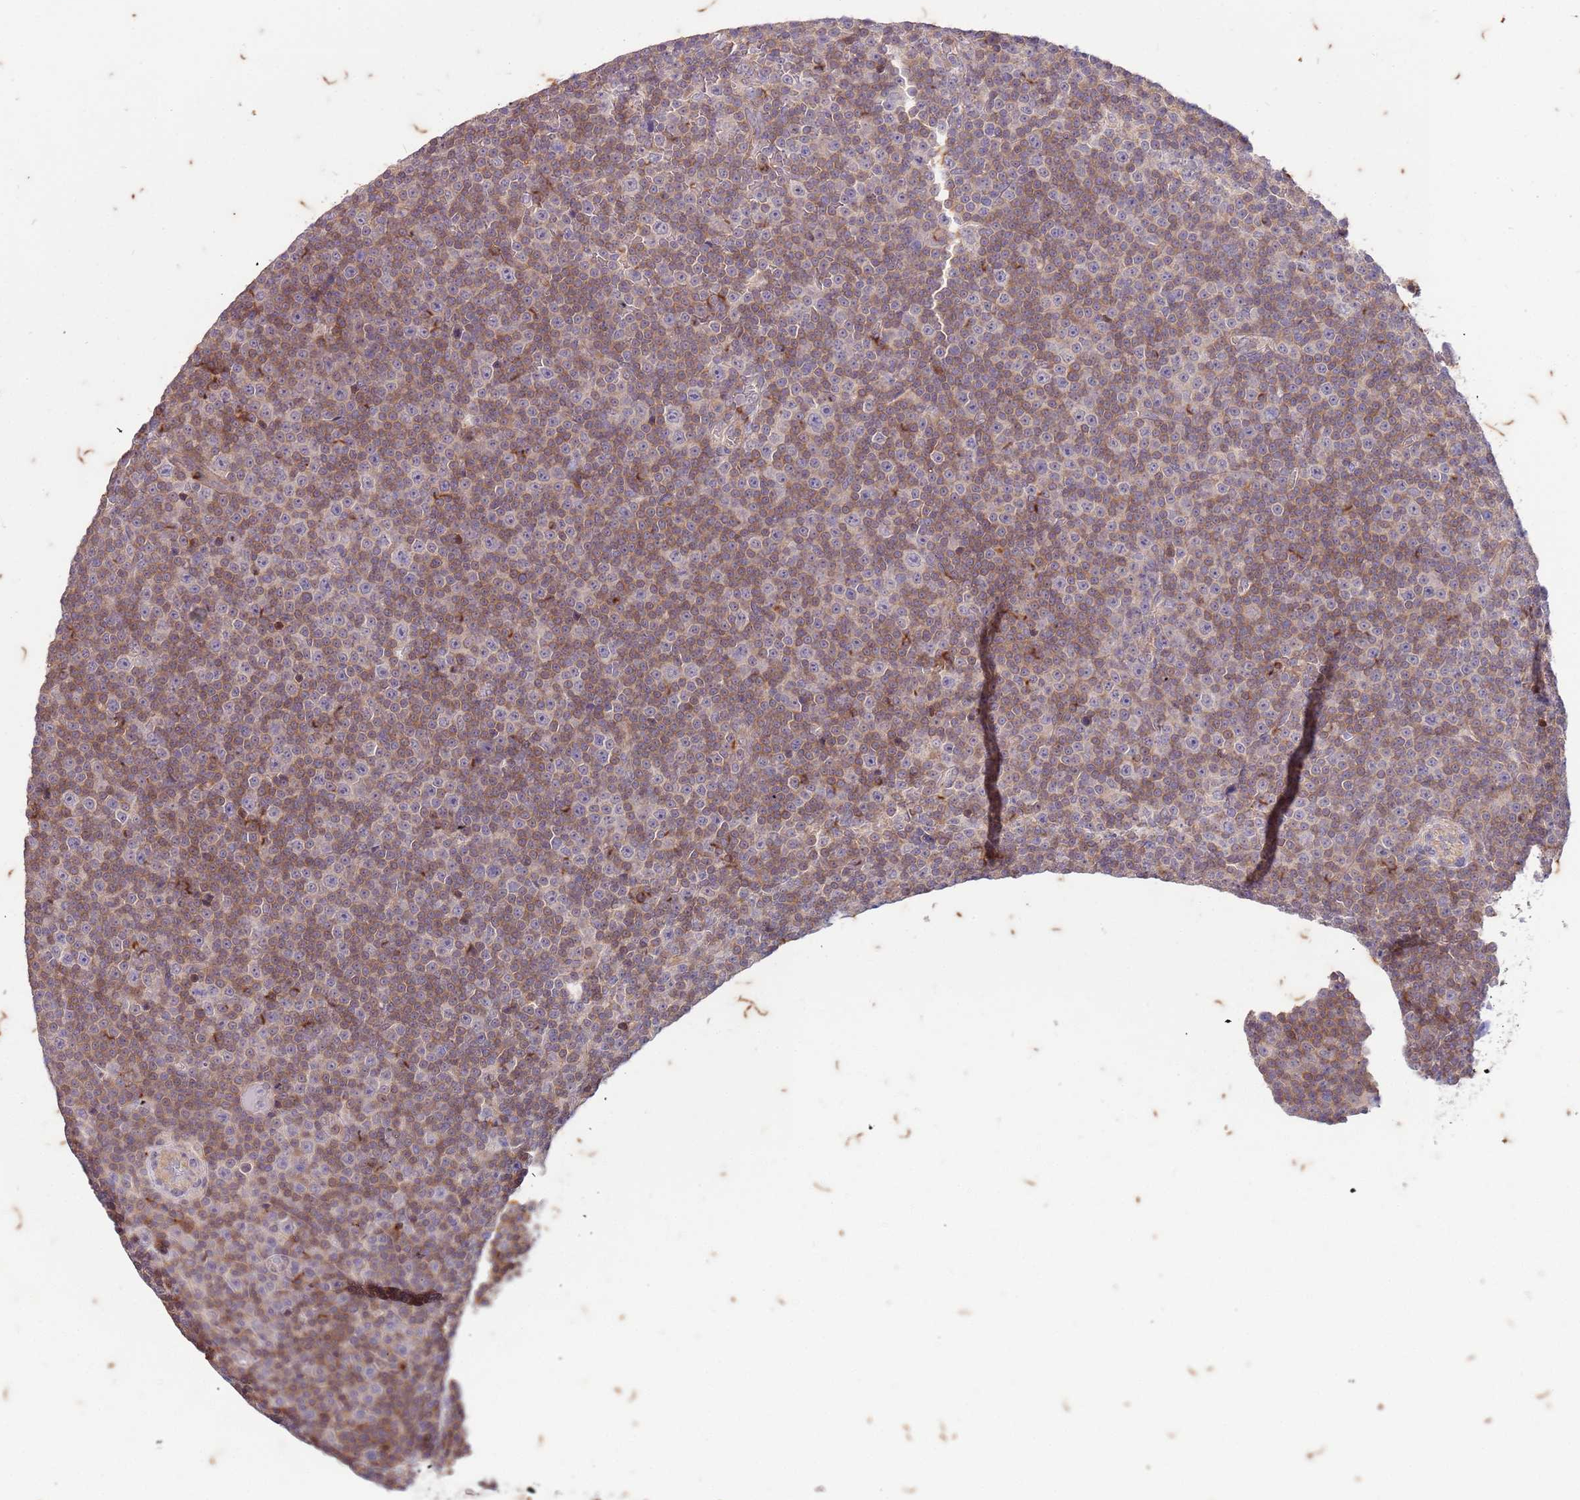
{"staining": {"intensity": "moderate", "quantity": "25%-75%", "location": "cytoplasmic/membranous"}, "tissue": "lymphoma", "cell_type": "Tumor cells", "image_type": "cancer", "snomed": [{"axis": "morphology", "description": "Malignant lymphoma, non-Hodgkin's type, Low grade"}, {"axis": "topography", "description": "Lymph node"}], "caption": "Brown immunohistochemical staining in malignant lymphoma, non-Hodgkin's type (low-grade) reveals moderate cytoplasmic/membranous positivity in approximately 25%-75% of tumor cells. (Brightfield microscopy of DAB IHC at high magnification).", "gene": "RAPGEF3", "patient": {"sex": "female", "age": 67}}